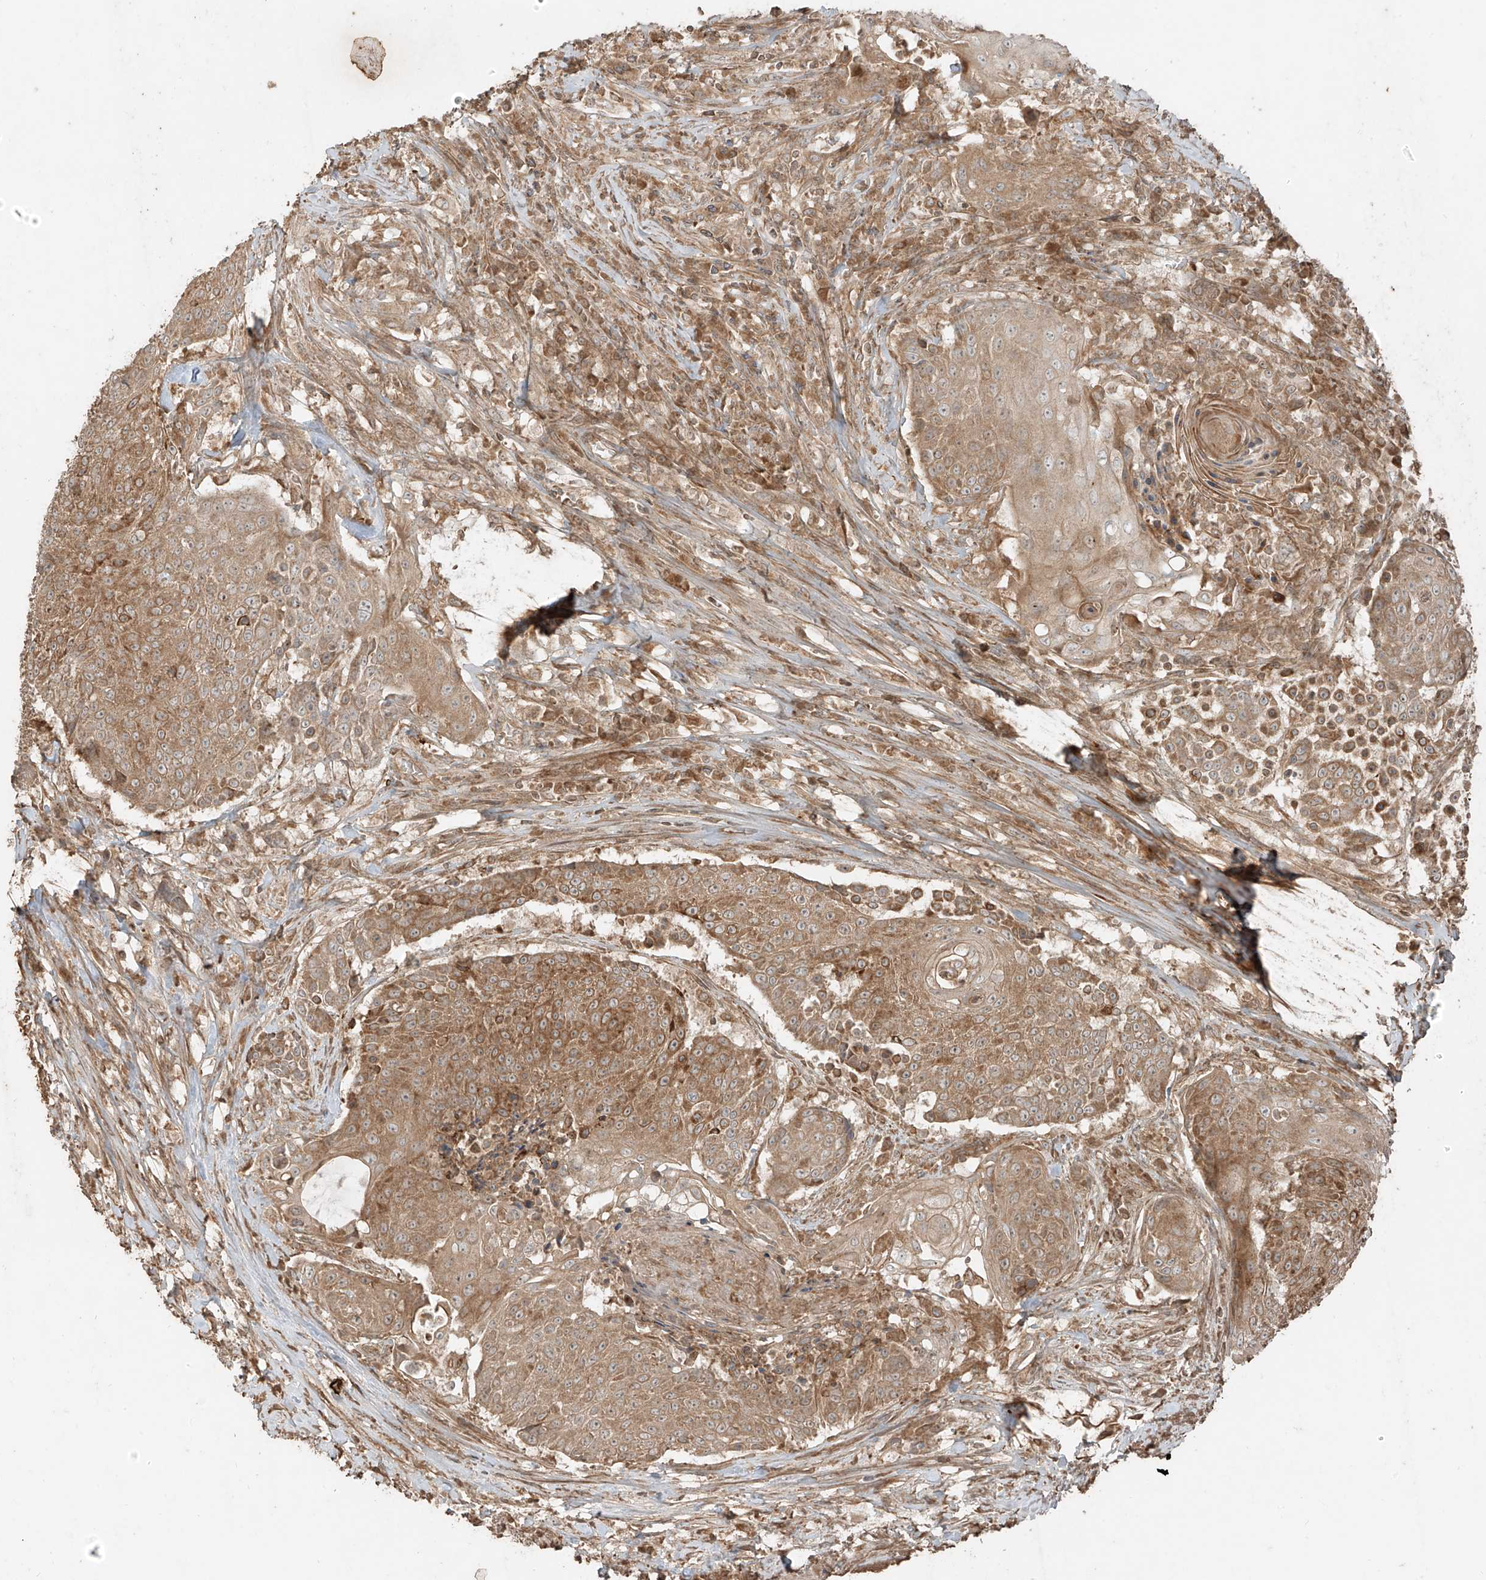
{"staining": {"intensity": "moderate", "quantity": ">75%", "location": "cytoplasmic/membranous"}, "tissue": "urothelial cancer", "cell_type": "Tumor cells", "image_type": "cancer", "snomed": [{"axis": "morphology", "description": "Urothelial carcinoma, High grade"}, {"axis": "topography", "description": "Urinary bladder"}], "caption": "A brown stain shows moderate cytoplasmic/membranous positivity of a protein in human urothelial carcinoma (high-grade) tumor cells.", "gene": "ANKZF1", "patient": {"sex": "female", "age": 63}}